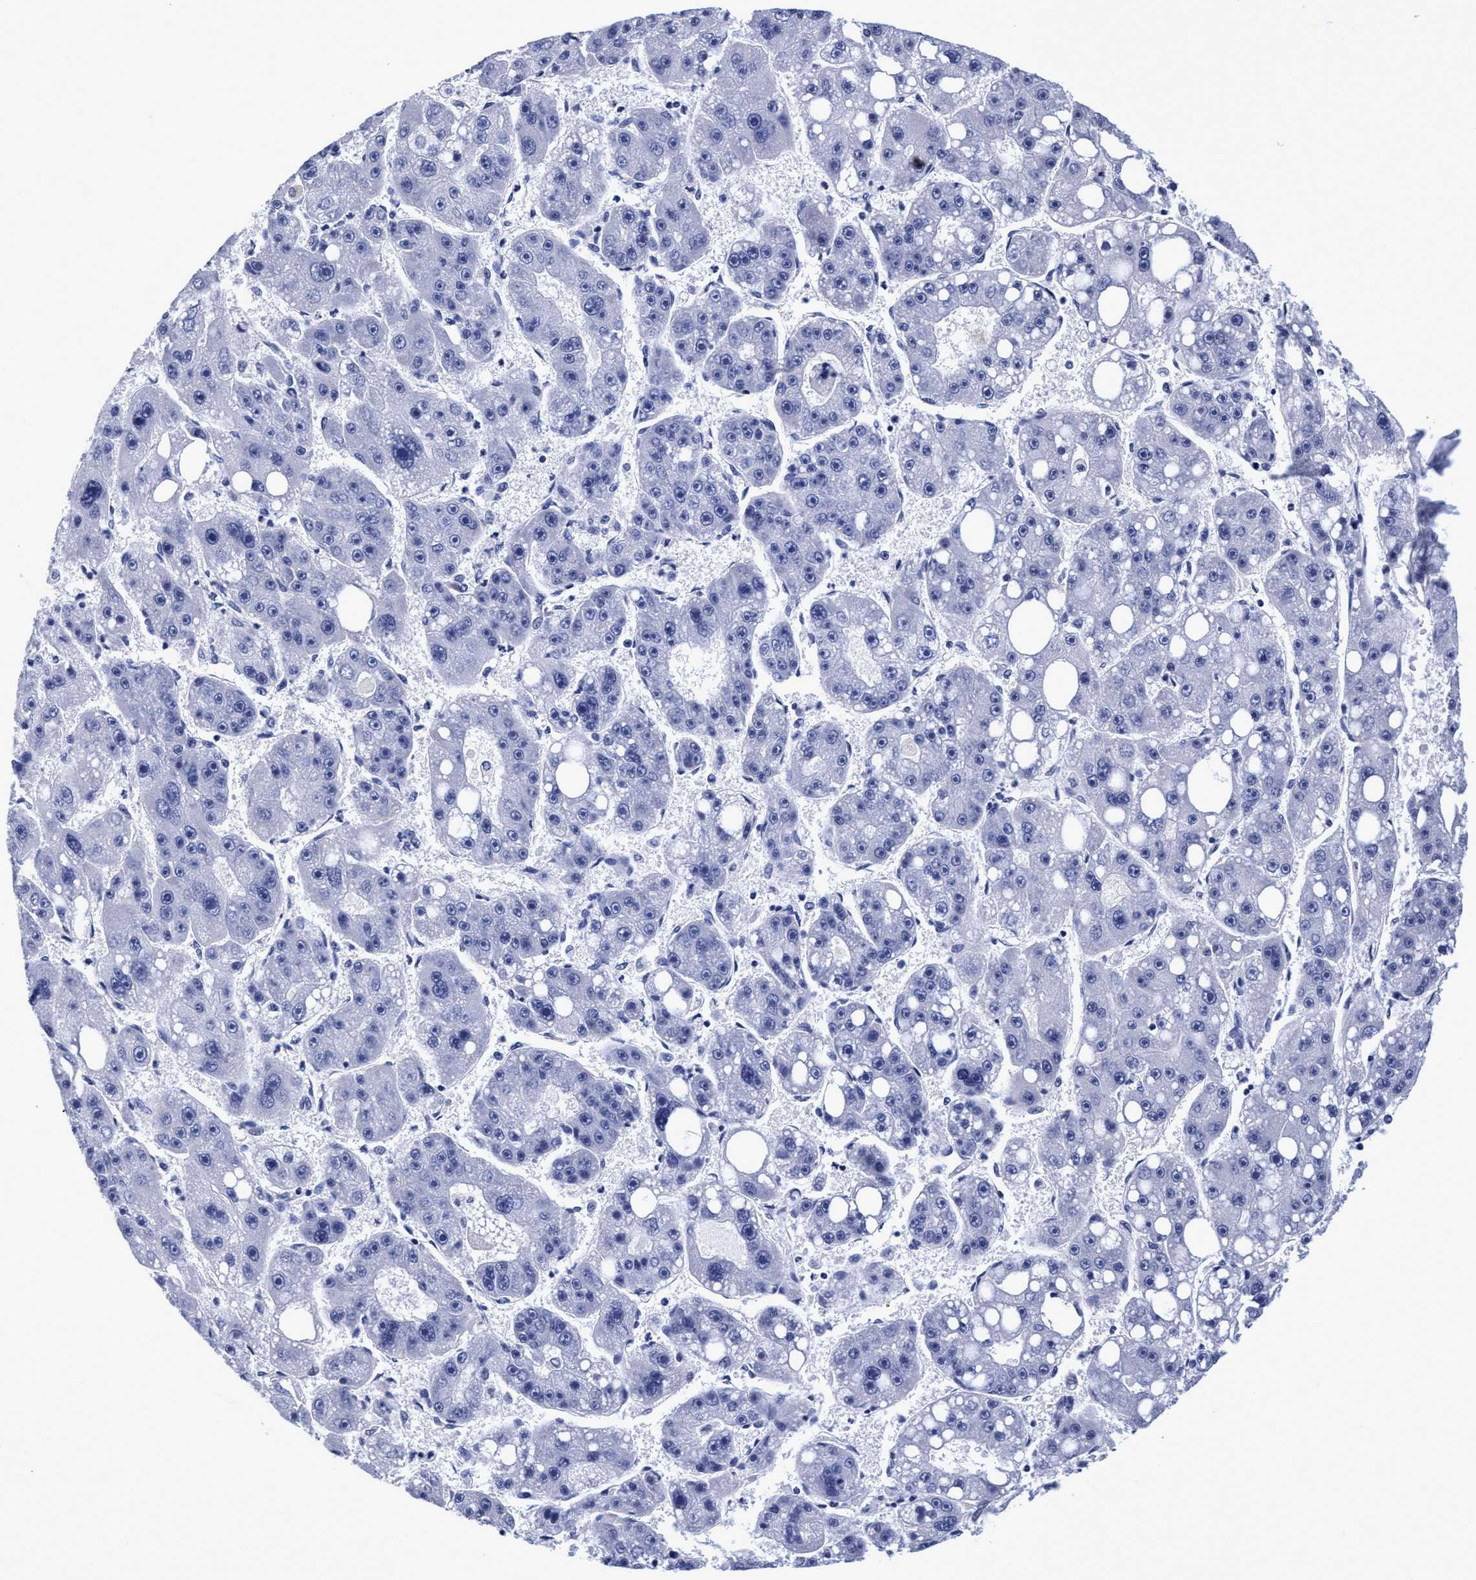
{"staining": {"intensity": "negative", "quantity": "none", "location": "none"}, "tissue": "liver cancer", "cell_type": "Tumor cells", "image_type": "cancer", "snomed": [{"axis": "morphology", "description": "Carcinoma, Hepatocellular, NOS"}, {"axis": "topography", "description": "Liver"}], "caption": "High magnification brightfield microscopy of liver hepatocellular carcinoma stained with DAB (3,3'-diaminobenzidine) (brown) and counterstained with hematoxylin (blue): tumor cells show no significant positivity.", "gene": "PLPPR1", "patient": {"sex": "female", "age": 61}}